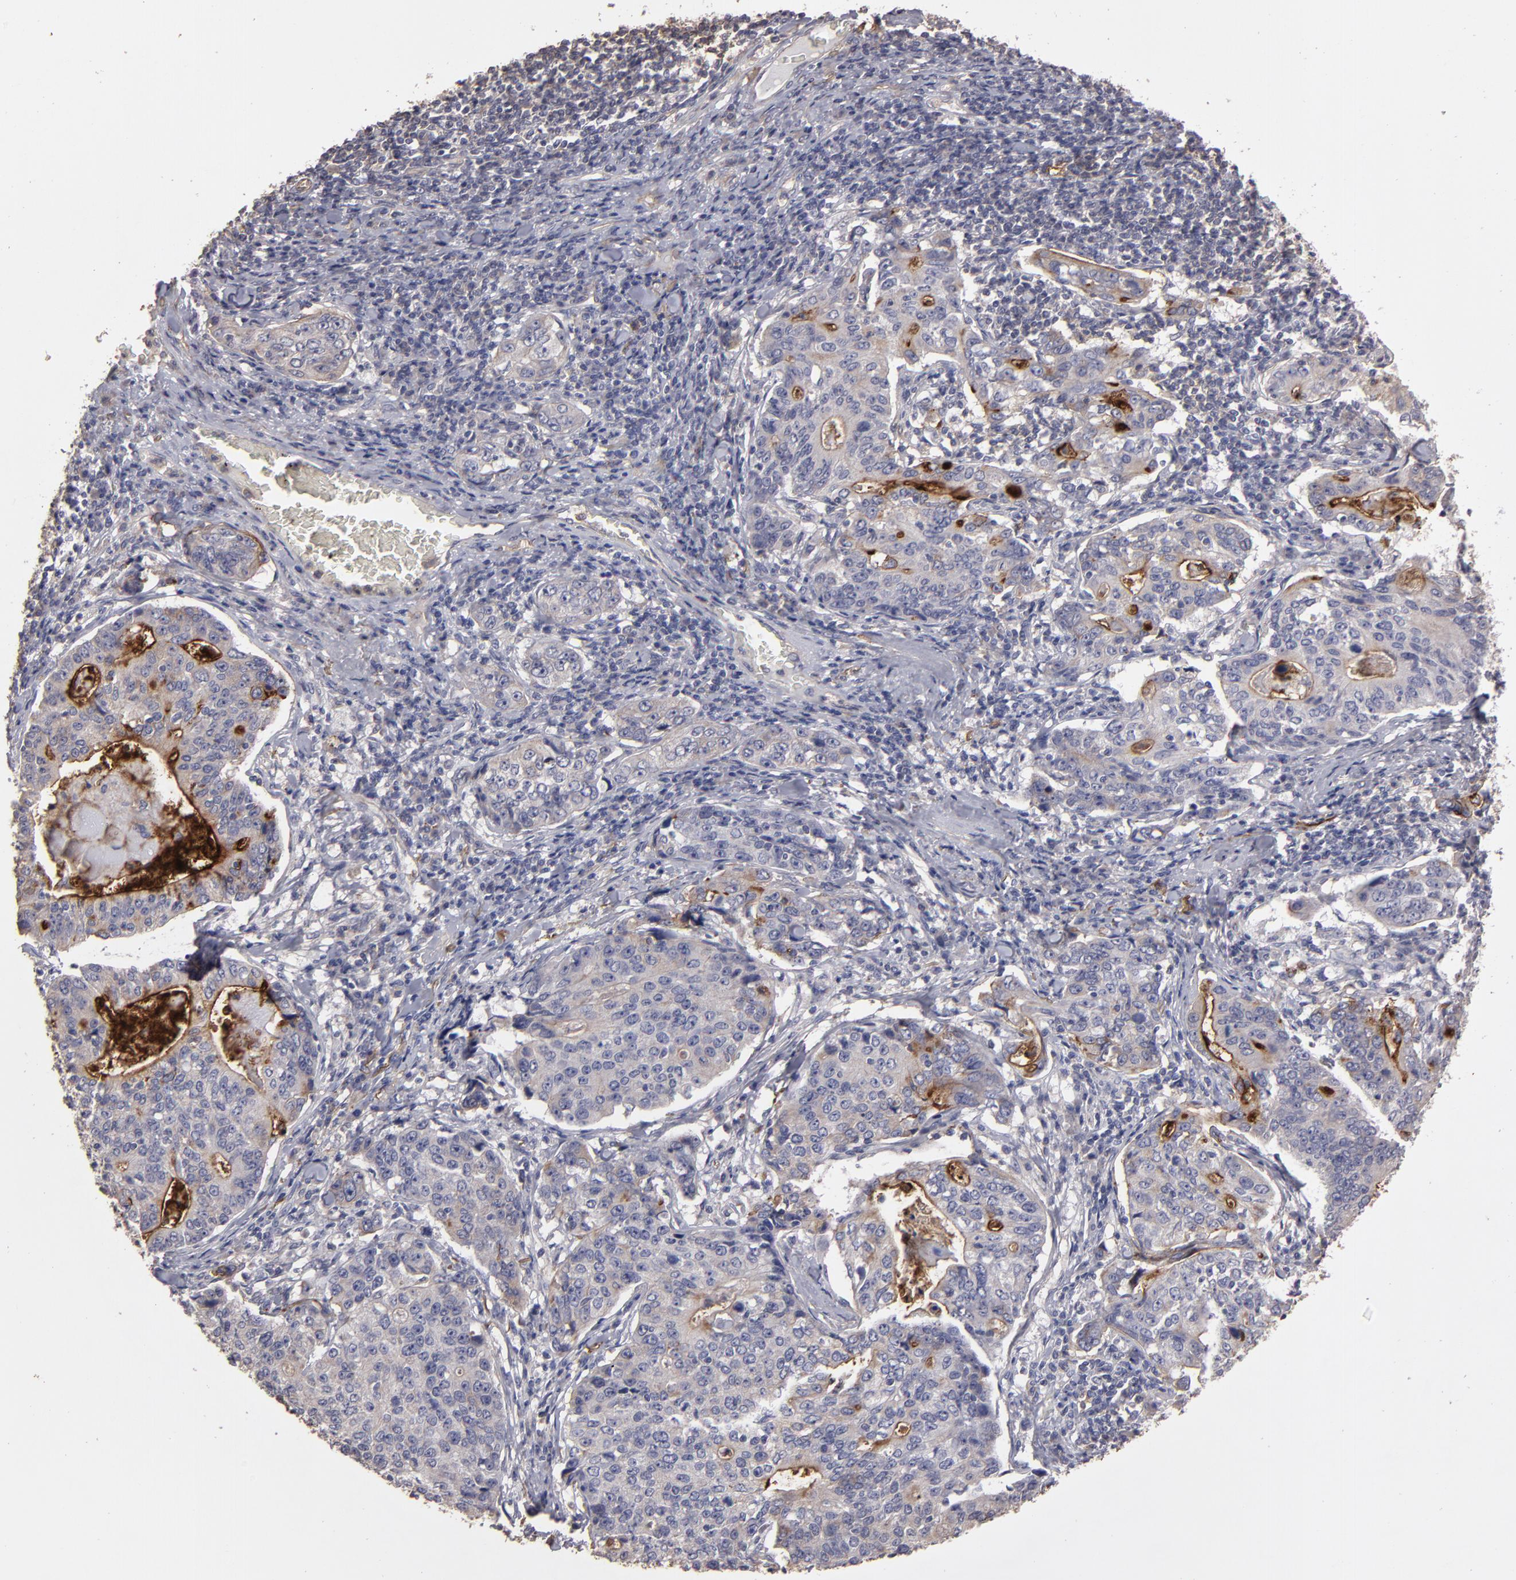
{"staining": {"intensity": "weak", "quantity": ">75%", "location": "cytoplasmic/membranous"}, "tissue": "stomach cancer", "cell_type": "Tumor cells", "image_type": "cancer", "snomed": [{"axis": "morphology", "description": "Adenocarcinoma, NOS"}, {"axis": "topography", "description": "Esophagus"}, {"axis": "topography", "description": "Stomach"}], "caption": "Immunohistochemical staining of human adenocarcinoma (stomach) reveals low levels of weak cytoplasmic/membranous protein positivity in about >75% of tumor cells.", "gene": "CD55", "patient": {"sex": "male", "age": 74}}